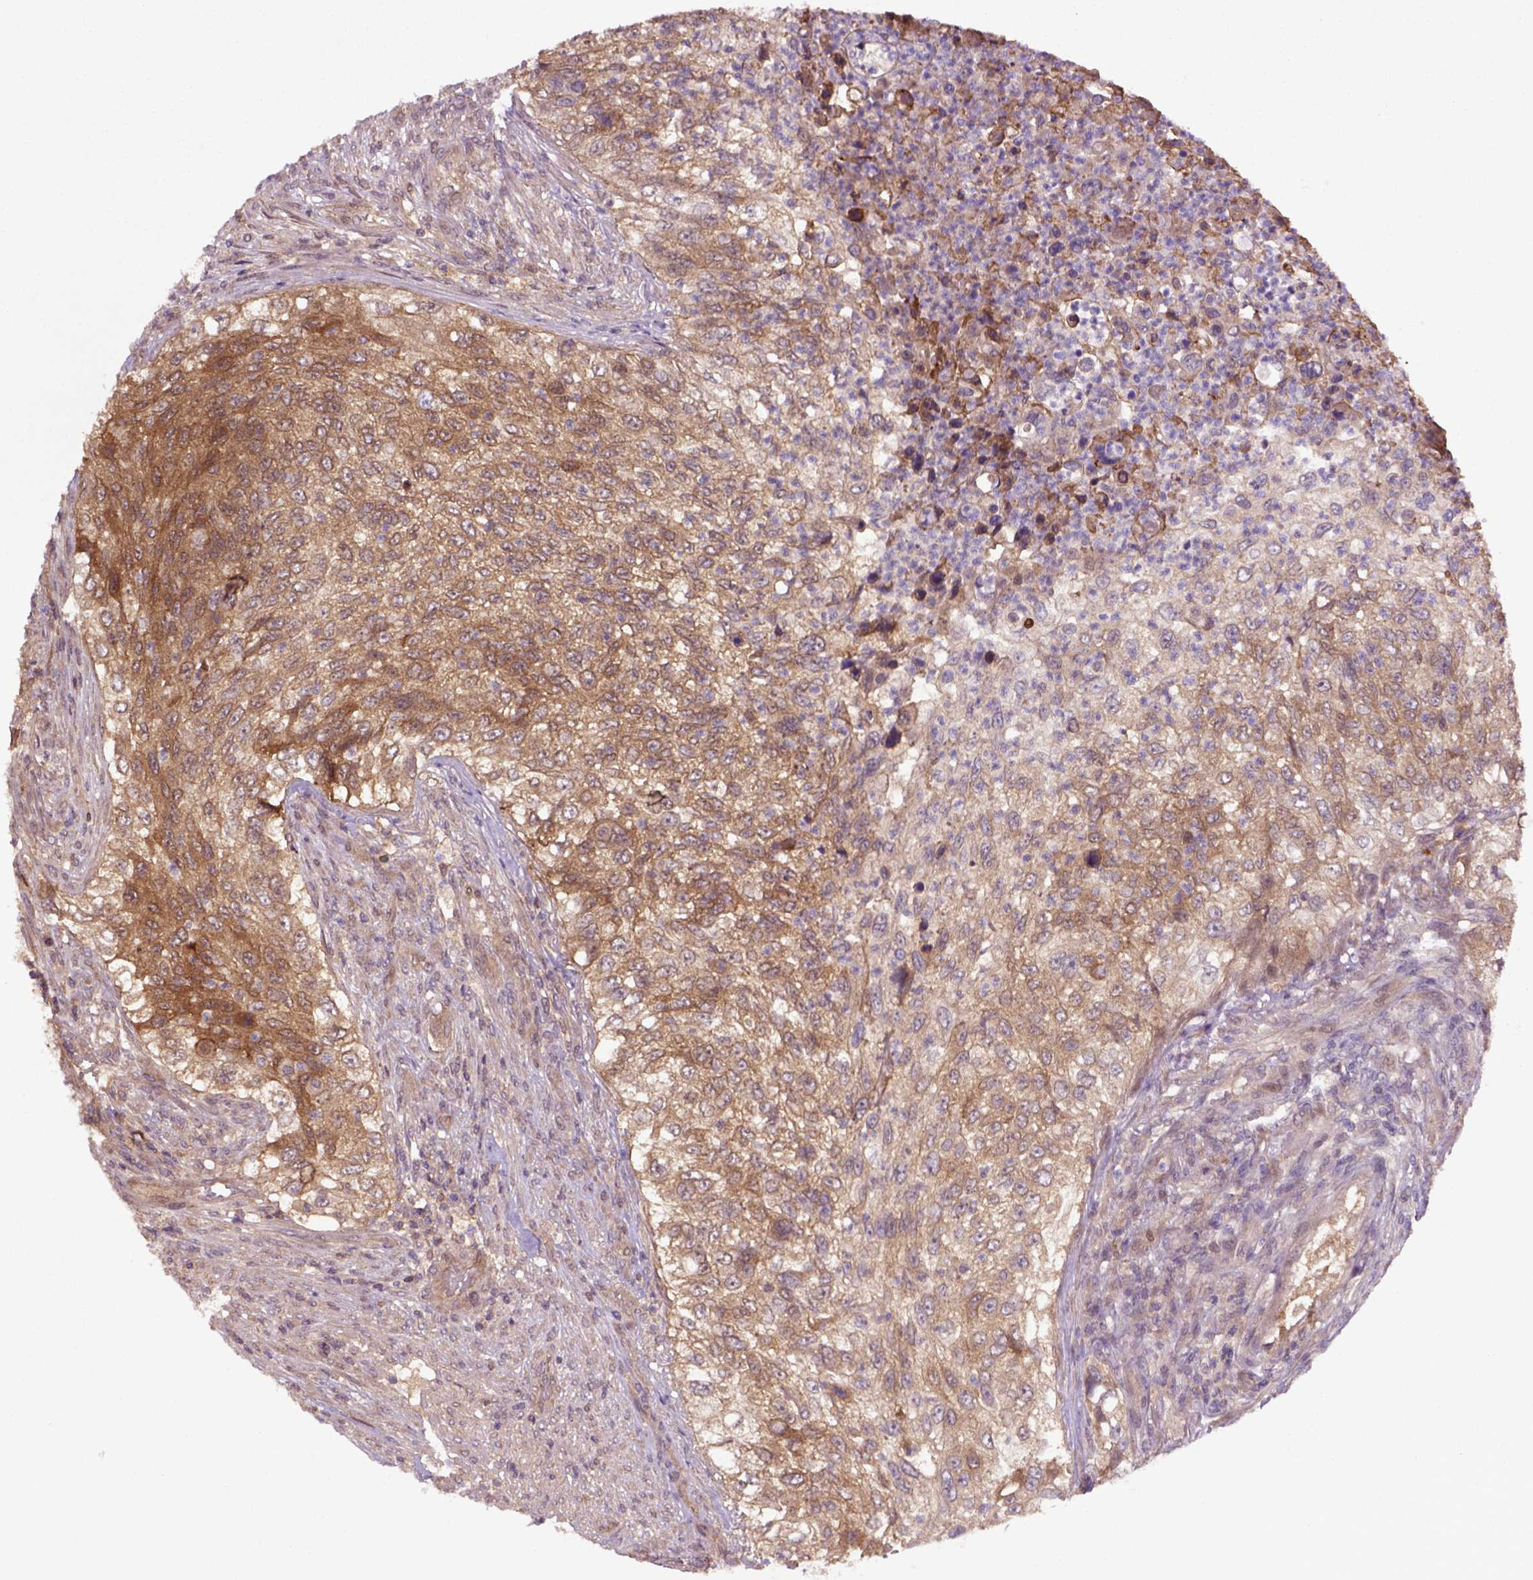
{"staining": {"intensity": "moderate", "quantity": ">75%", "location": "cytoplasmic/membranous"}, "tissue": "urothelial cancer", "cell_type": "Tumor cells", "image_type": "cancer", "snomed": [{"axis": "morphology", "description": "Urothelial carcinoma, High grade"}, {"axis": "topography", "description": "Urinary bladder"}], "caption": "Immunohistochemical staining of urothelial cancer displays medium levels of moderate cytoplasmic/membranous protein expression in about >75% of tumor cells.", "gene": "HSPBP1", "patient": {"sex": "female", "age": 60}}